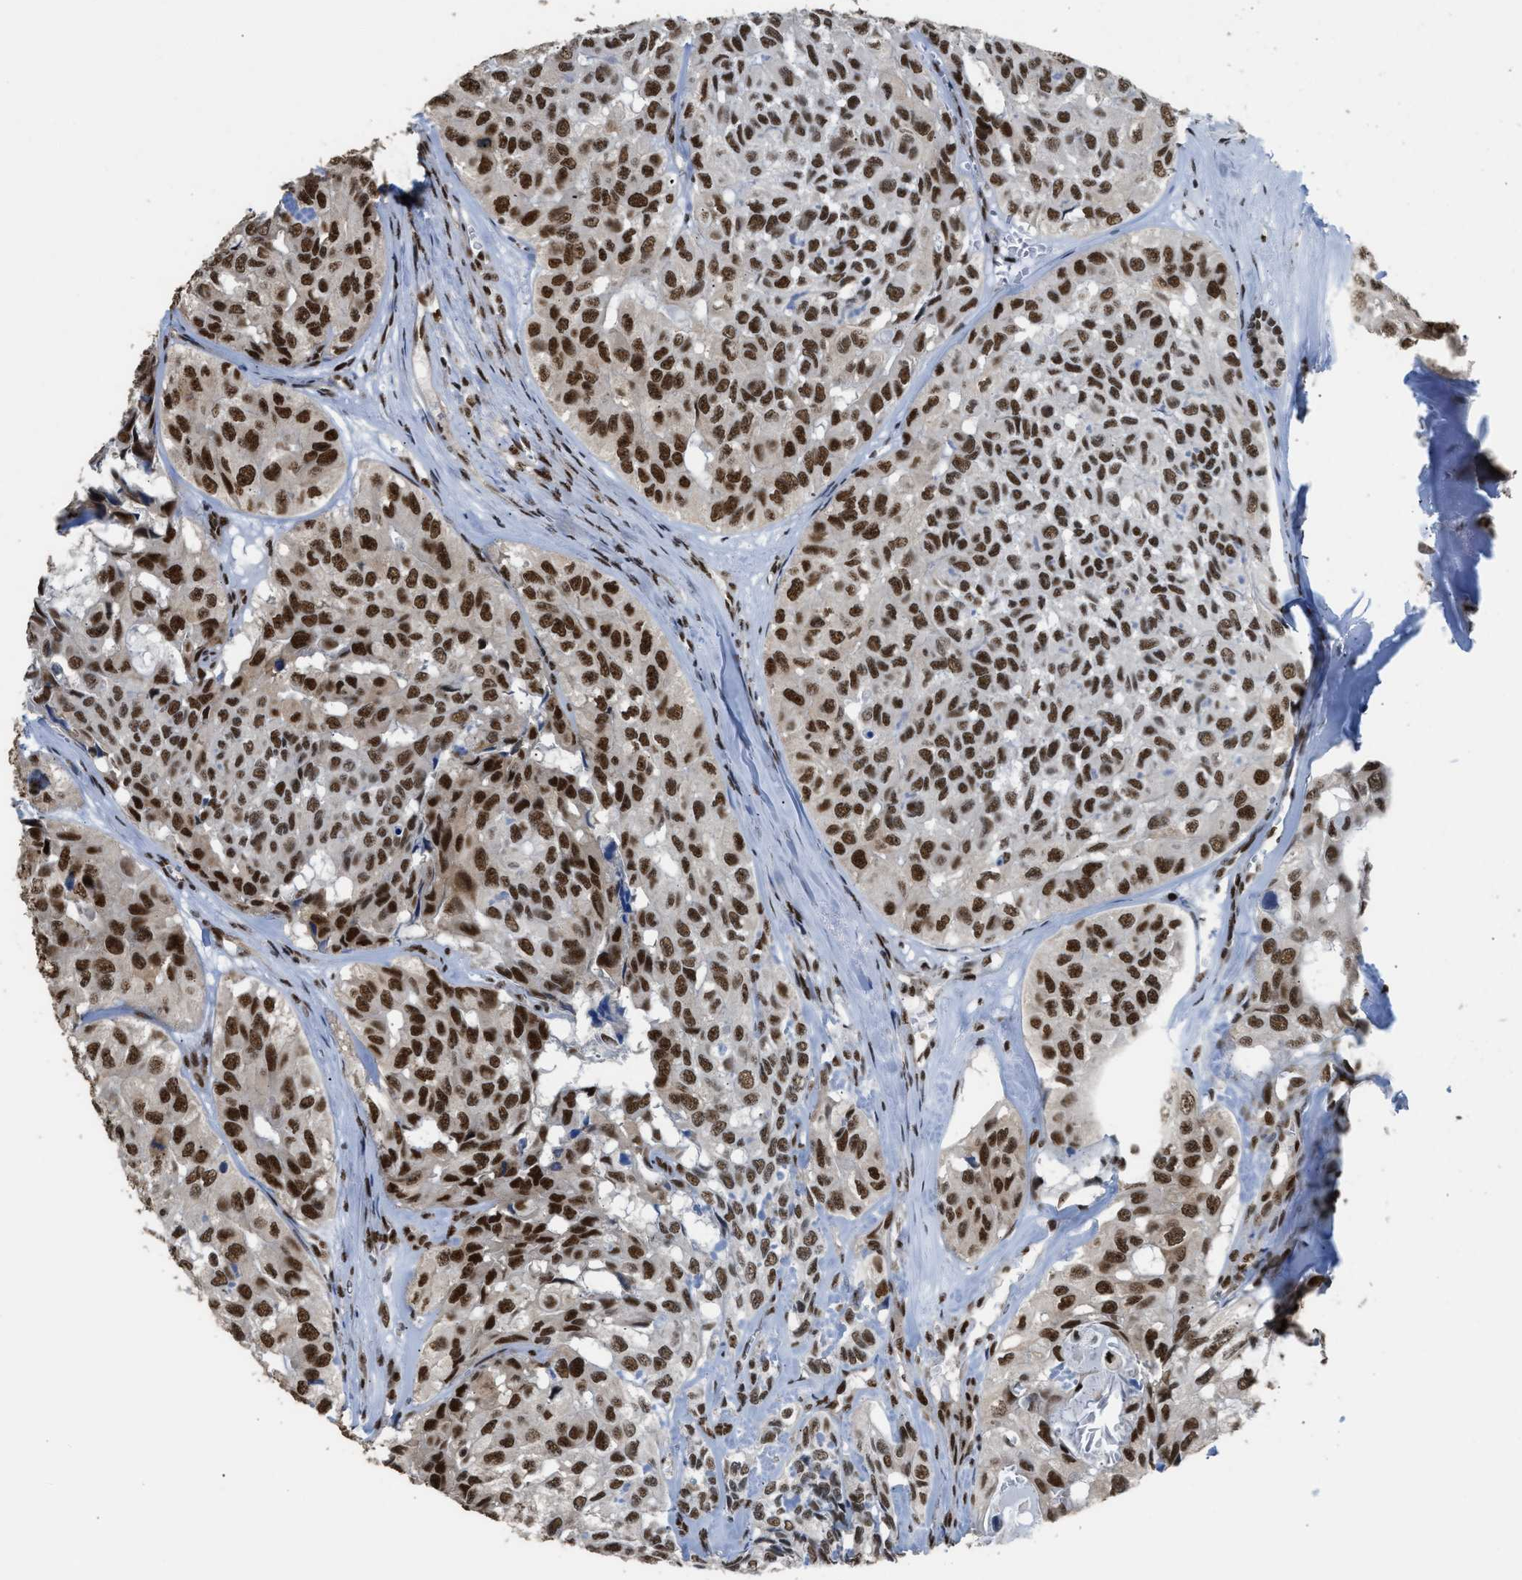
{"staining": {"intensity": "strong", "quantity": ">75%", "location": "nuclear"}, "tissue": "head and neck cancer", "cell_type": "Tumor cells", "image_type": "cancer", "snomed": [{"axis": "morphology", "description": "Adenocarcinoma, NOS"}, {"axis": "topography", "description": "Salivary gland, NOS"}, {"axis": "topography", "description": "Head-Neck"}], "caption": "Immunohistochemical staining of head and neck cancer (adenocarcinoma) demonstrates high levels of strong nuclear expression in about >75% of tumor cells.", "gene": "SCAF4", "patient": {"sex": "female", "age": 76}}